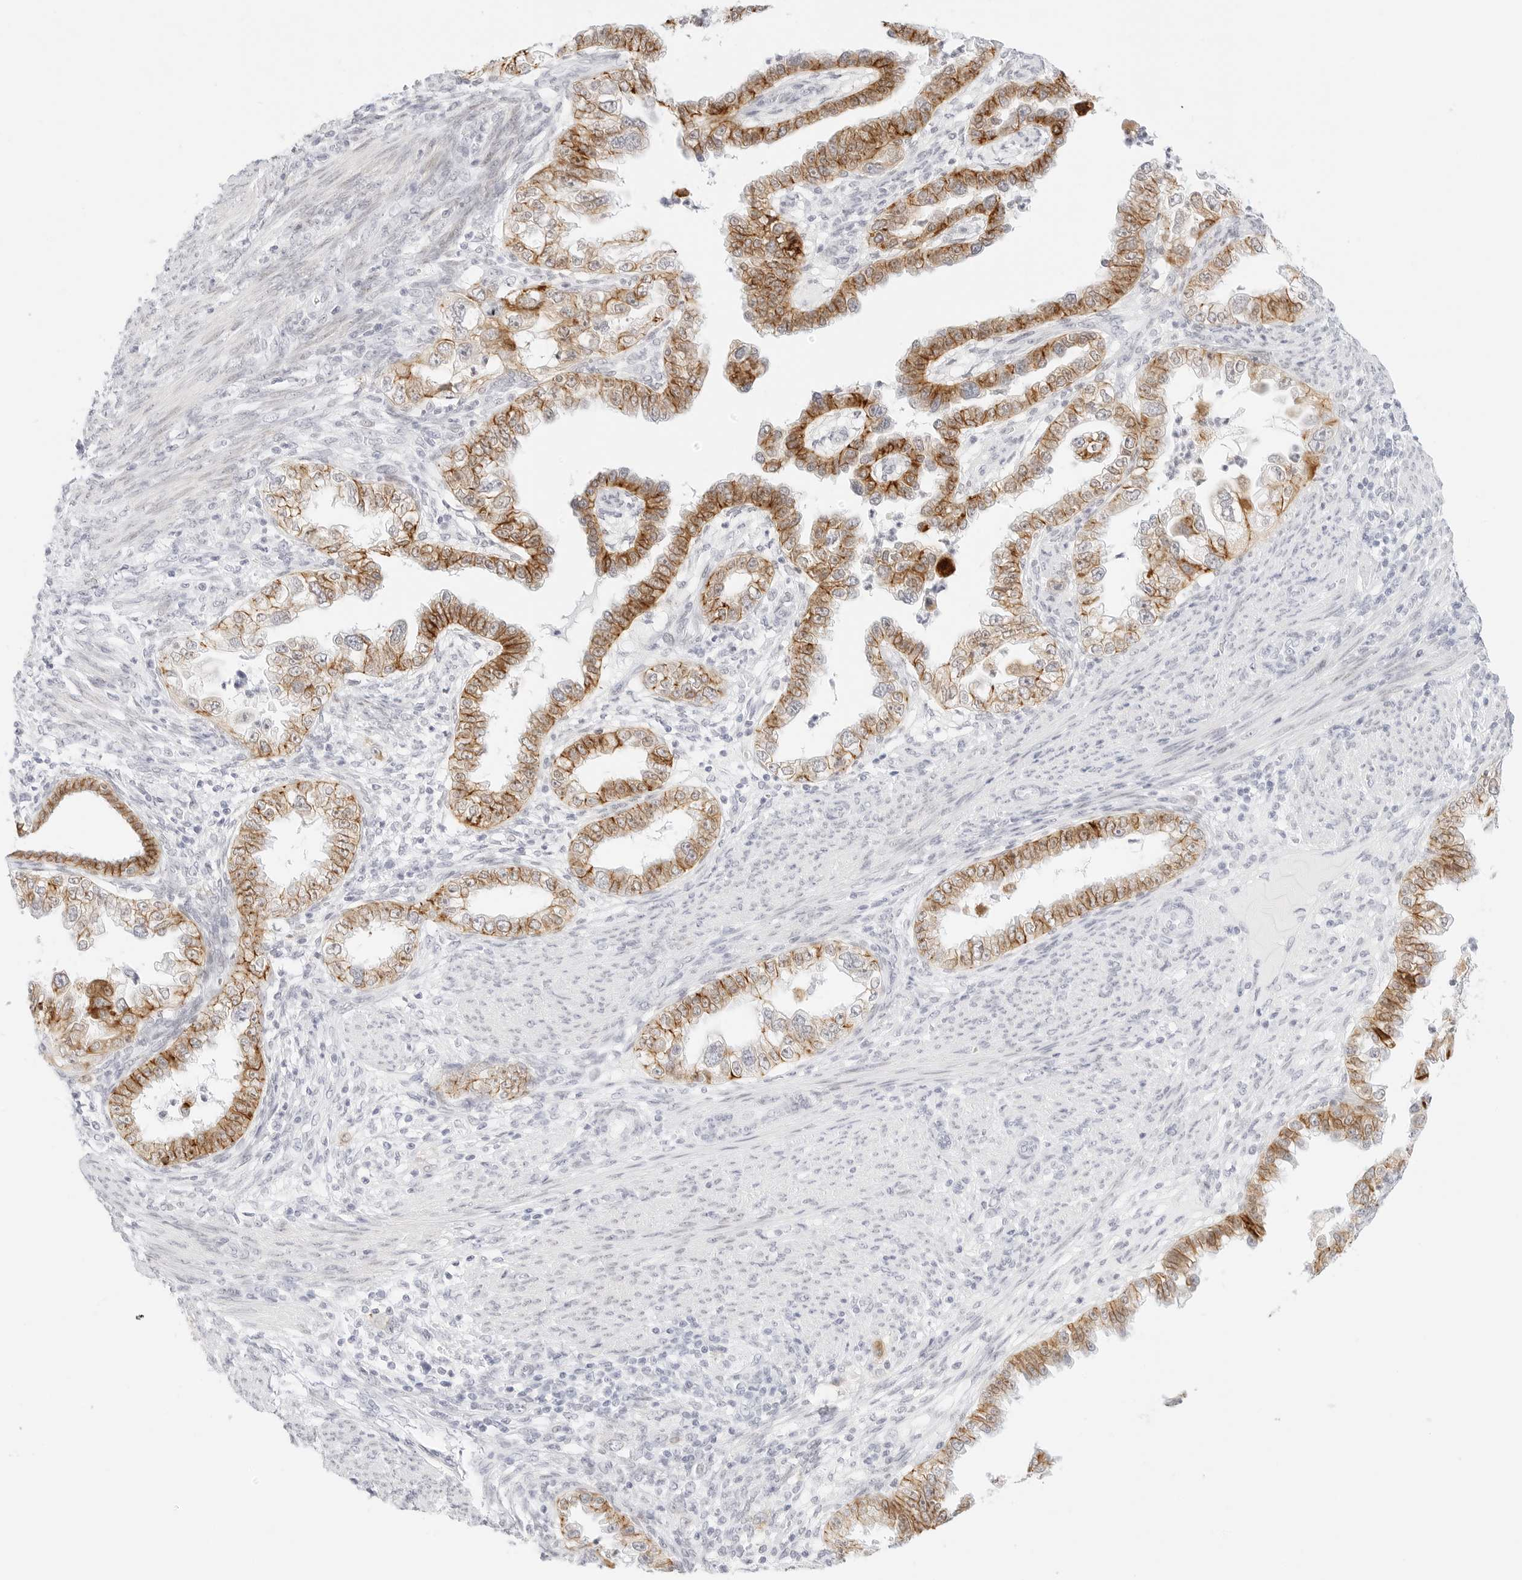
{"staining": {"intensity": "moderate", "quantity": ">75%", "location": "cytoplasmic/membranous"}, "tissue": "endometrial cancer", "cell_type": "Tumor cells", "image_type": "cancer", "snomed": [{"axis": "morphology", "description": "Adenocarcinoma, NOS"}, {"axis": "topography", "description": "Endometrium"}], "caption": "Moderate cytoplasmic/membranous protein positivity is seen in about >75% of tumor cells in endometrial cancer (adenocarcinoma).", "gene": "CDH1", "patient": {"sex": "female", "age": 85}}